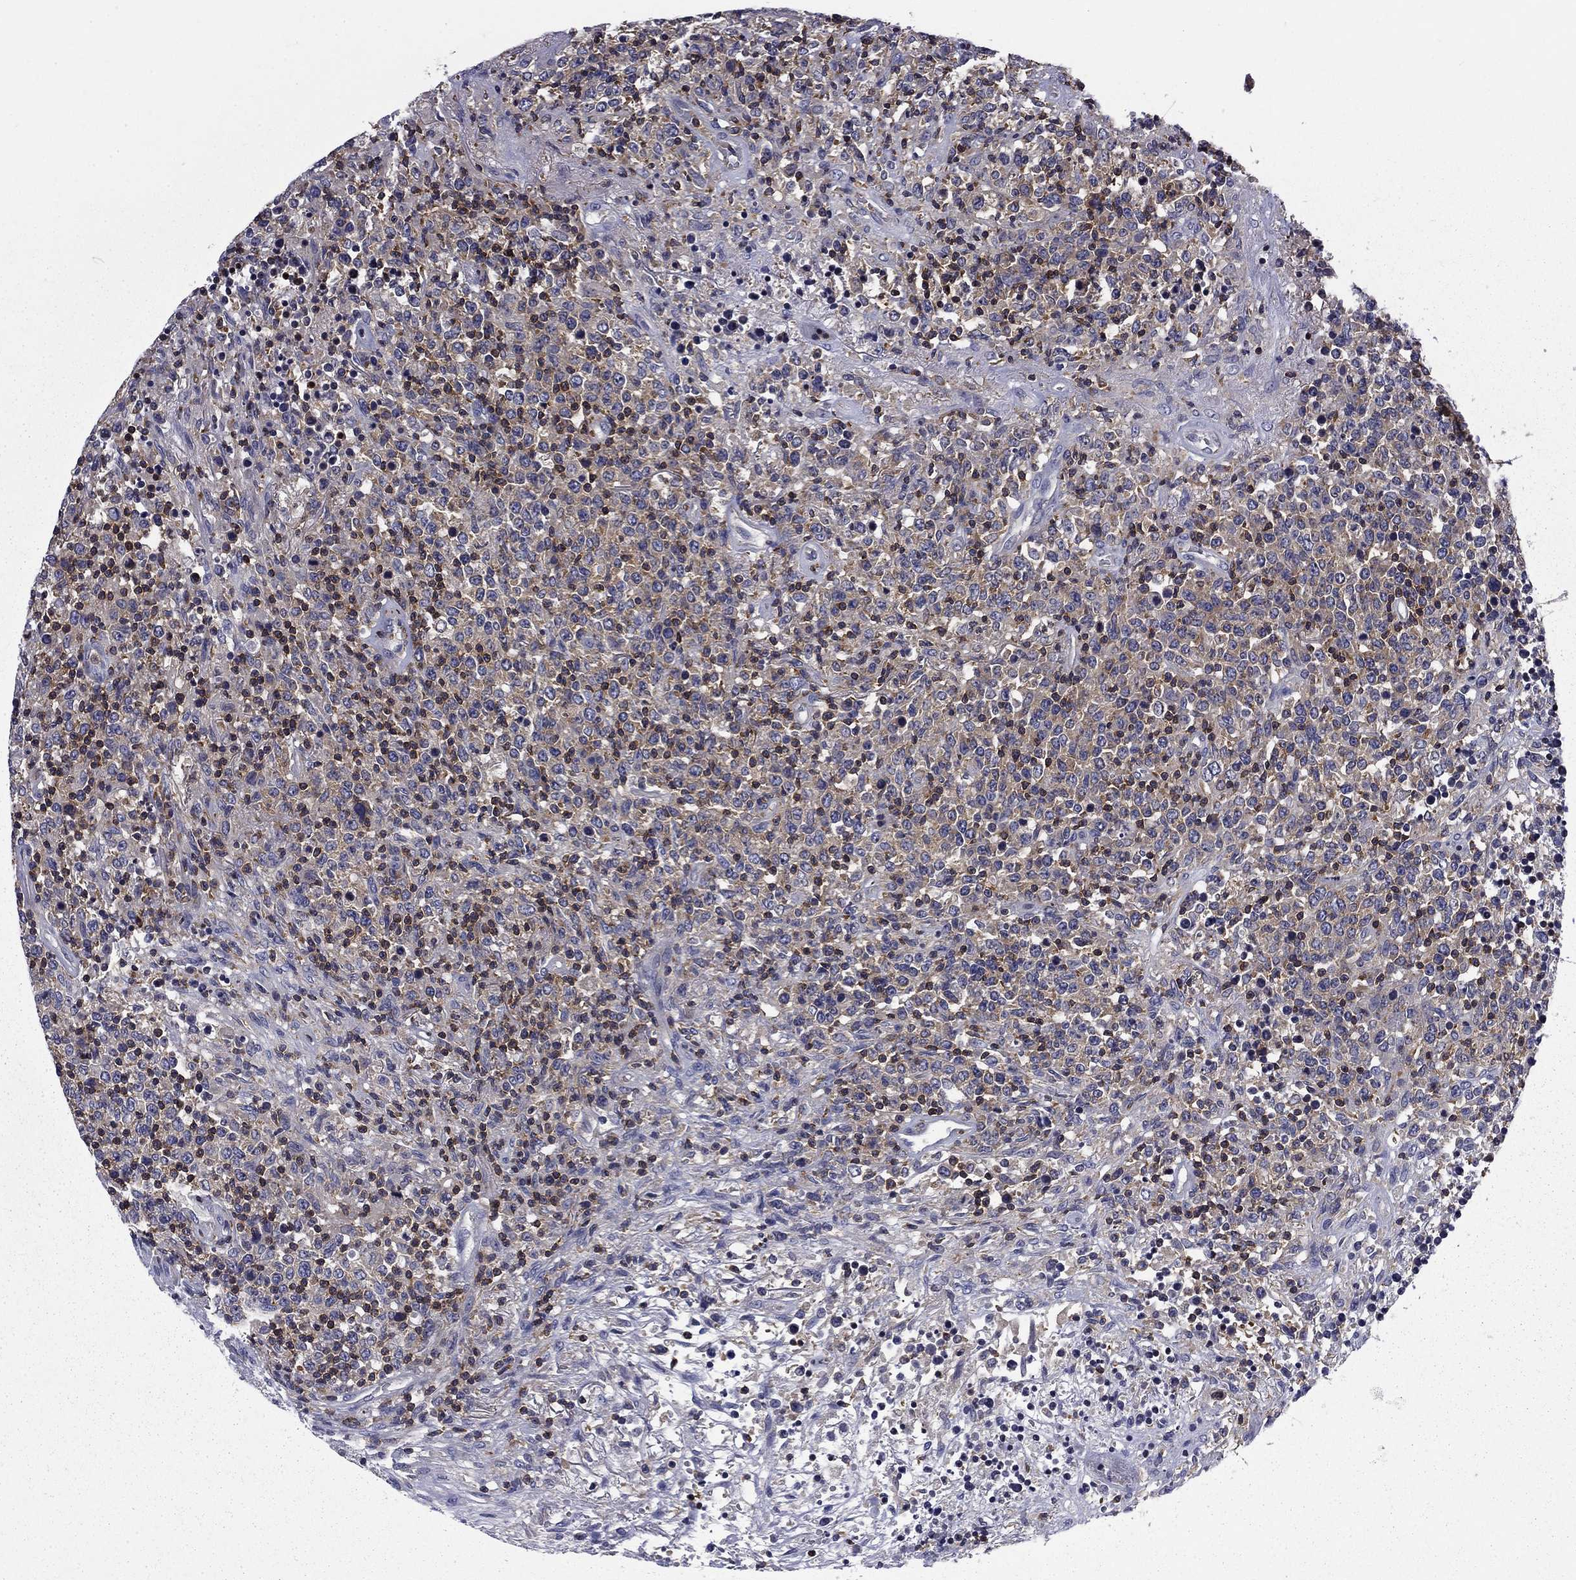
{"staining": {"intensity": "negative", "quantity": "none", "location": "none"}, "tissue": "lymphoma", "cell_type": "Tumor cells", "image_type": "cancer", "snomed": [{"axis": "morphology", "description": "Malignant lymphoma, non-Hodgkin's type, High grade"}, {"axis": "topography", "description": "Lung"}], "caption": "Immunohistochemistry (IHC) photomicrograph of human high-grade malignant lymphoma, non-Hodgkin's type stained for a protein (brown), which displays no expression in tumor cells. (Brightfield microscopy of DAB immunohistochemistry (IHC) at high magnification).", "gene": "ARHGAP45", "patient": {"sex": "male", "age": 79}}